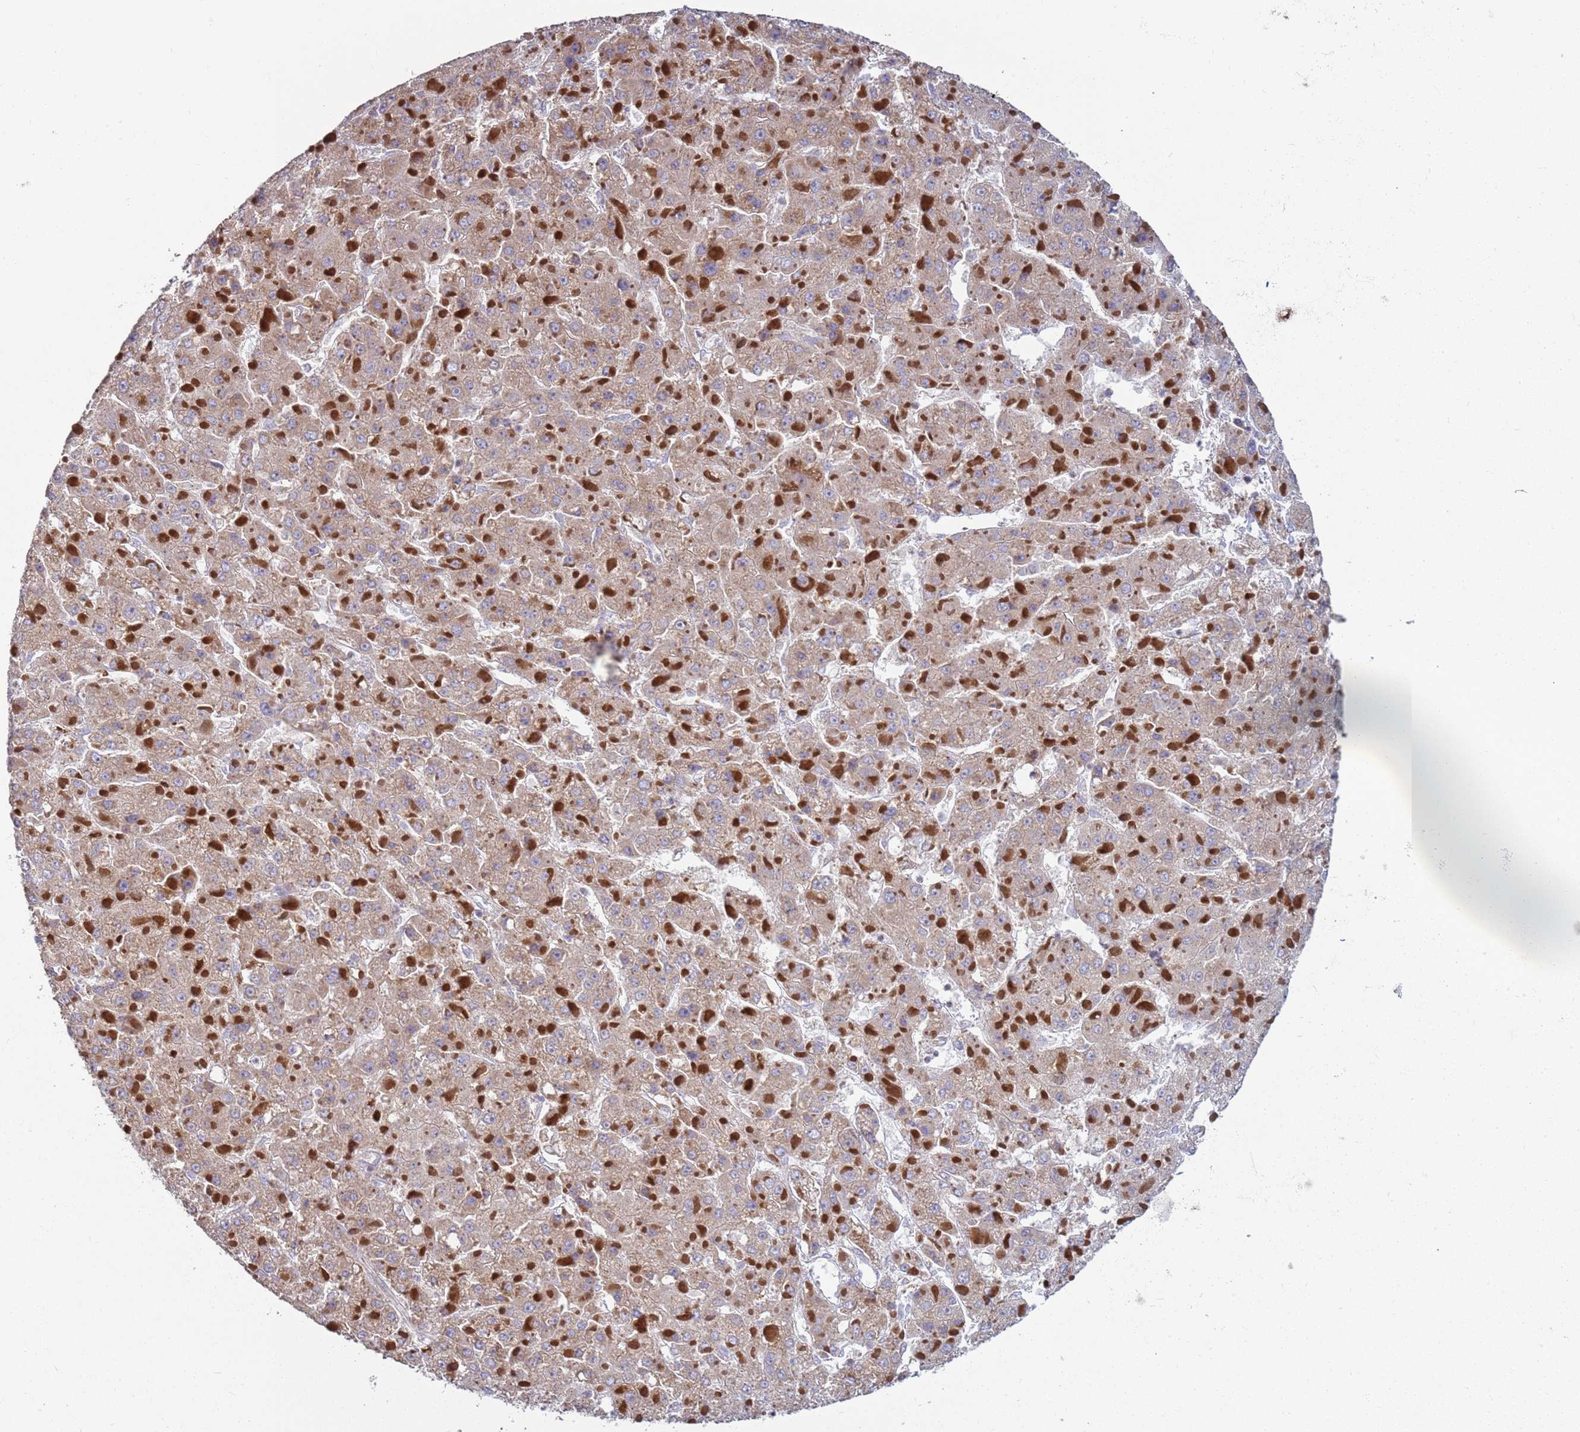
{"staining": {"intensity": "weak", "quantity": ">75%", "location": "cytoplasmic/membranous"}, "tissue": "liver cancer", "cell_type": "Tumor cells", "image_type": "cancer", "snomed": [{"axis": "morphology", "description": "Carcinoma, Hepatocellular, NOS"}, {"axis": "topography", "description": "Liver"}], "caption": "Weak cytoplasmic/membranous staining is appreciated in about >75% of tumor cells in liver cancer.", "gene": "DIP2B", "patient": {"sex": "female", "age": 73}}